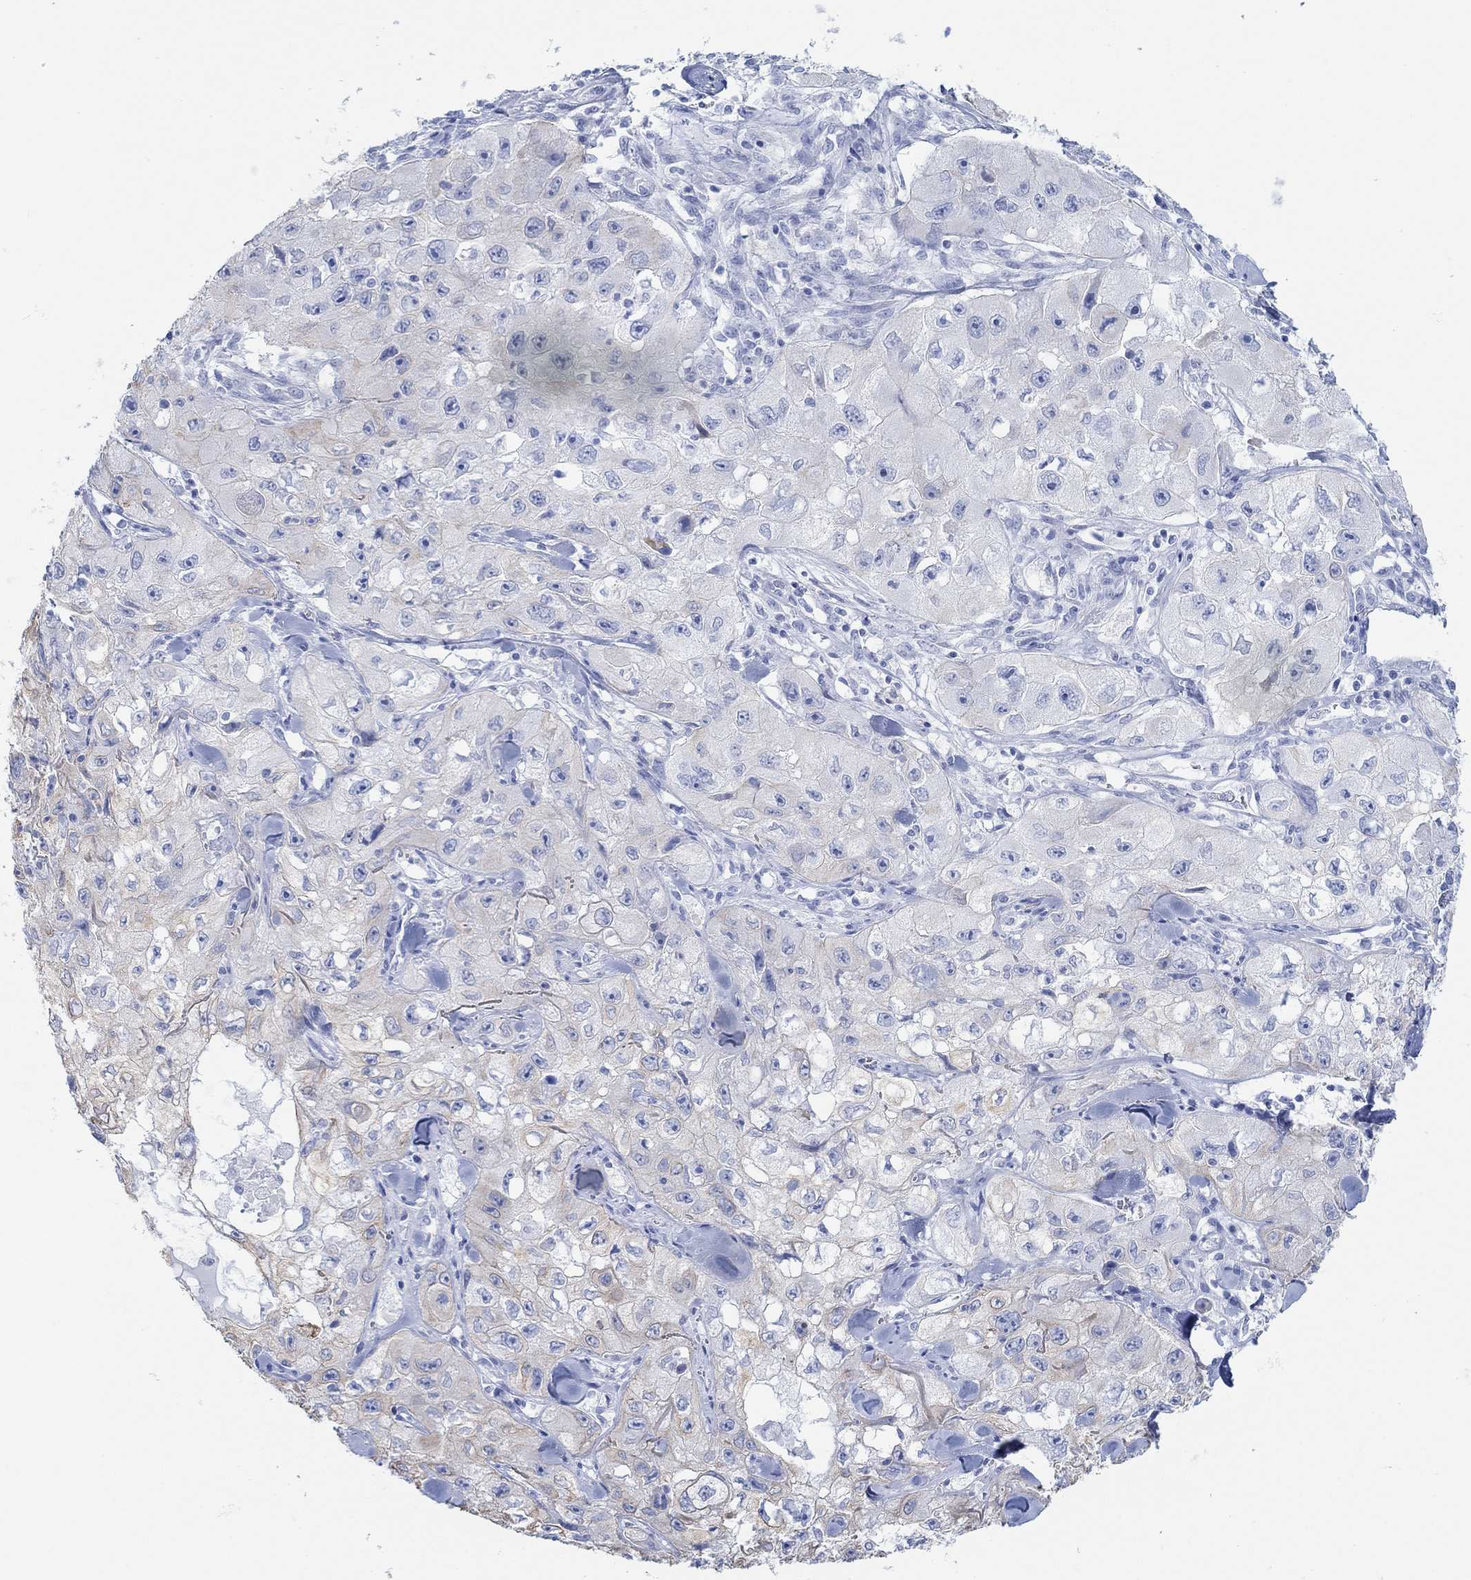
{"staining": {"intensity": "weak", "quantity": "<25%", "location": "cytoplasmic/membranous"}, "tissue": "skin cancer", "cell_type": "Tumor cells", "image_type": "cancer", "snomed": [{"axis": "morphology", "description": "Squamous cell carcinoma, NOS"}, {"axis": "topography", "description": "Skin"}, {"axis": "topography", "description": "Subcutis"}], "caption": "IHC micrograph of squamous cell carcinoma (skin) stained for a protein (brown), which demonstrates no expression in tumor cells.", "gene": "AK8", "patient": {"sex": "male", "age": 73}}